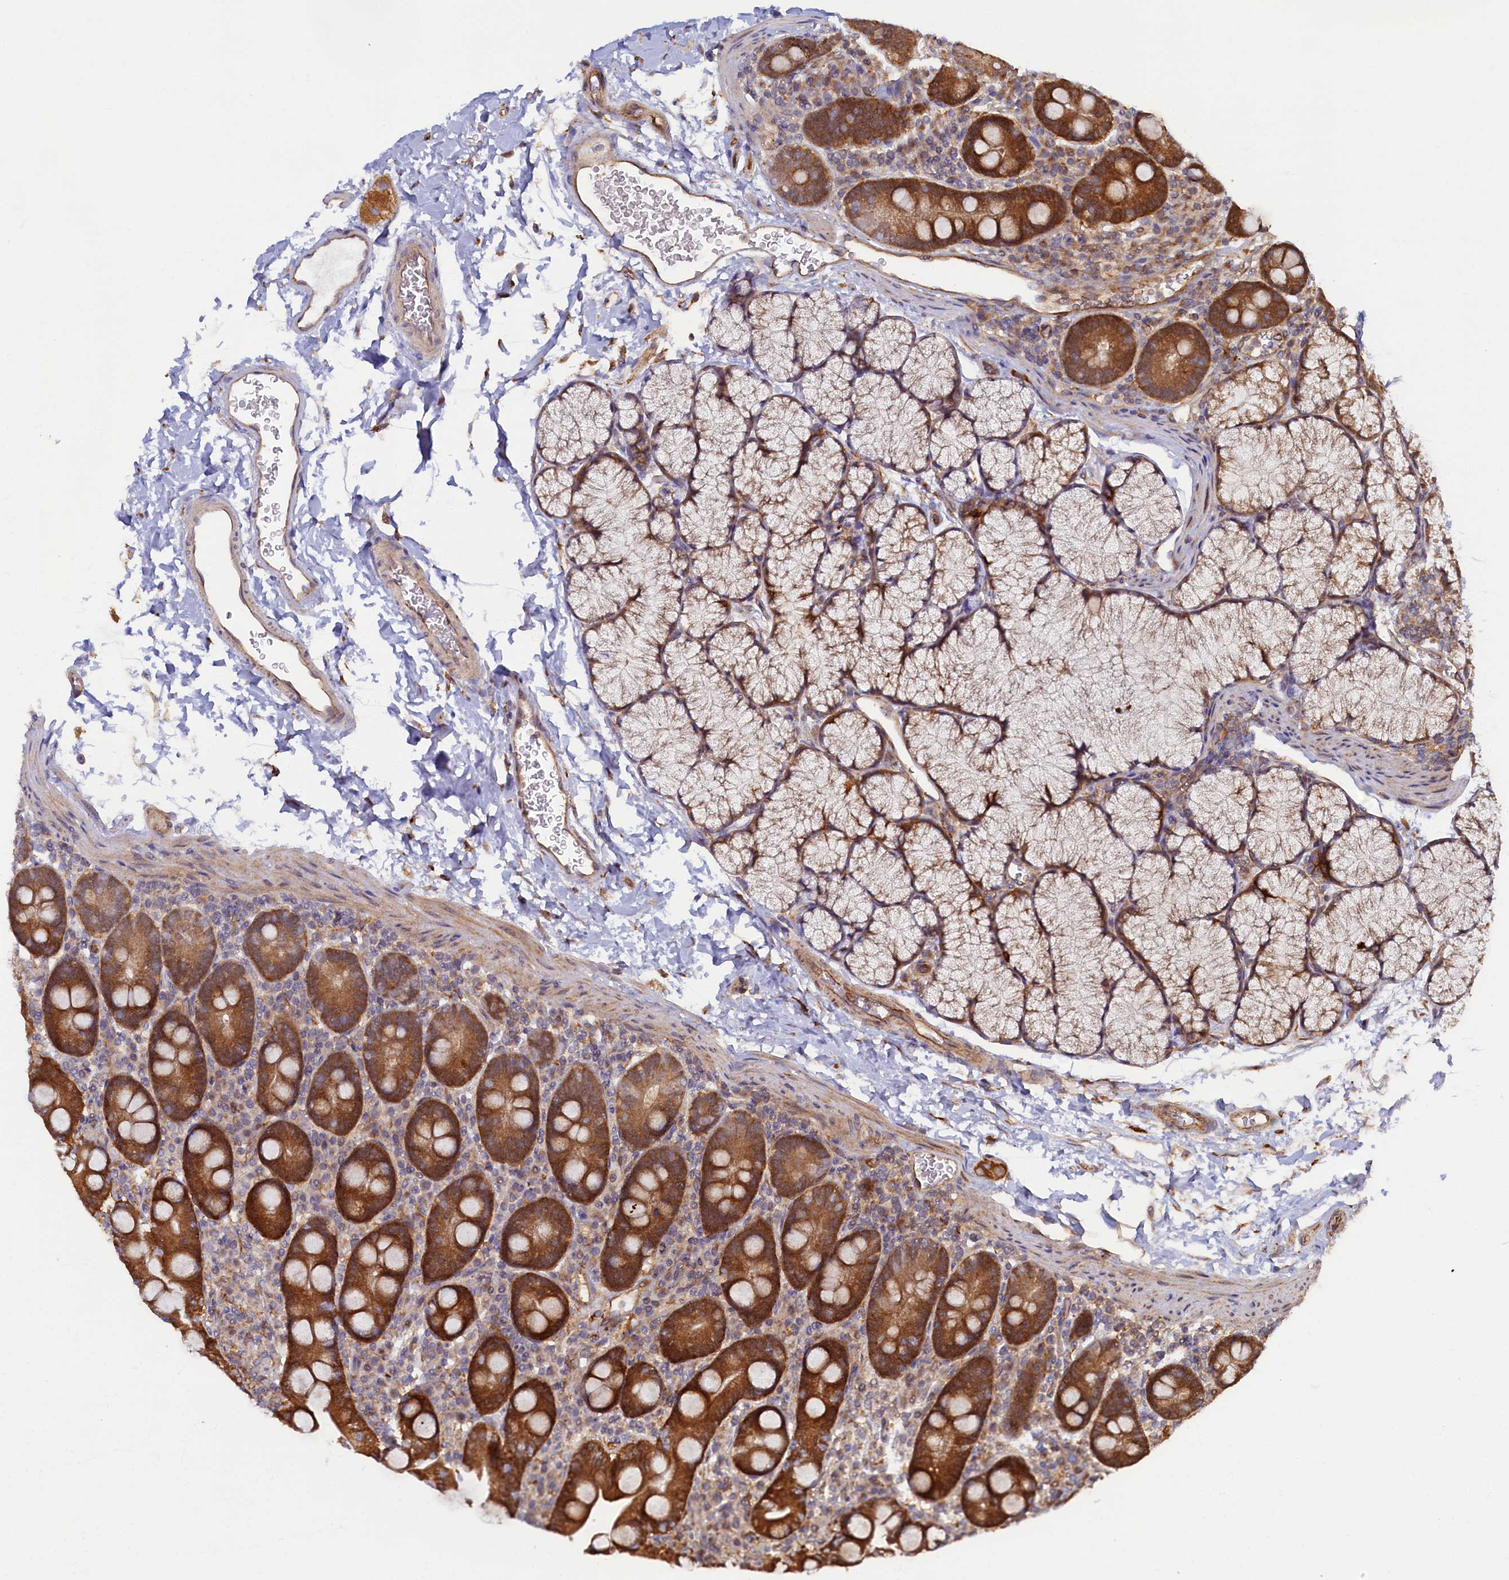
{"staining": {"intensity": "moderate", "quantity": ">75%", "location": "cytoplasmic/membranous,nuclear"}, "tissue": "duodenum", "cell_type": "Glandular cells", "image_type": "normal", "snomed": [{"axis": "morphology", "description": "Normal tissue, NOS"}, {"axis": "topography", "description": "Duodenum"}], "caption": "Immunohistochemistry (IHC) of benign human duodenum reveals medium levels of moderate cytoplasmic/membranous,nuclear staining in approximately >75% of glandular cells.", "gene": "STX12", "patient": {"sex": "male", "age": 35}}